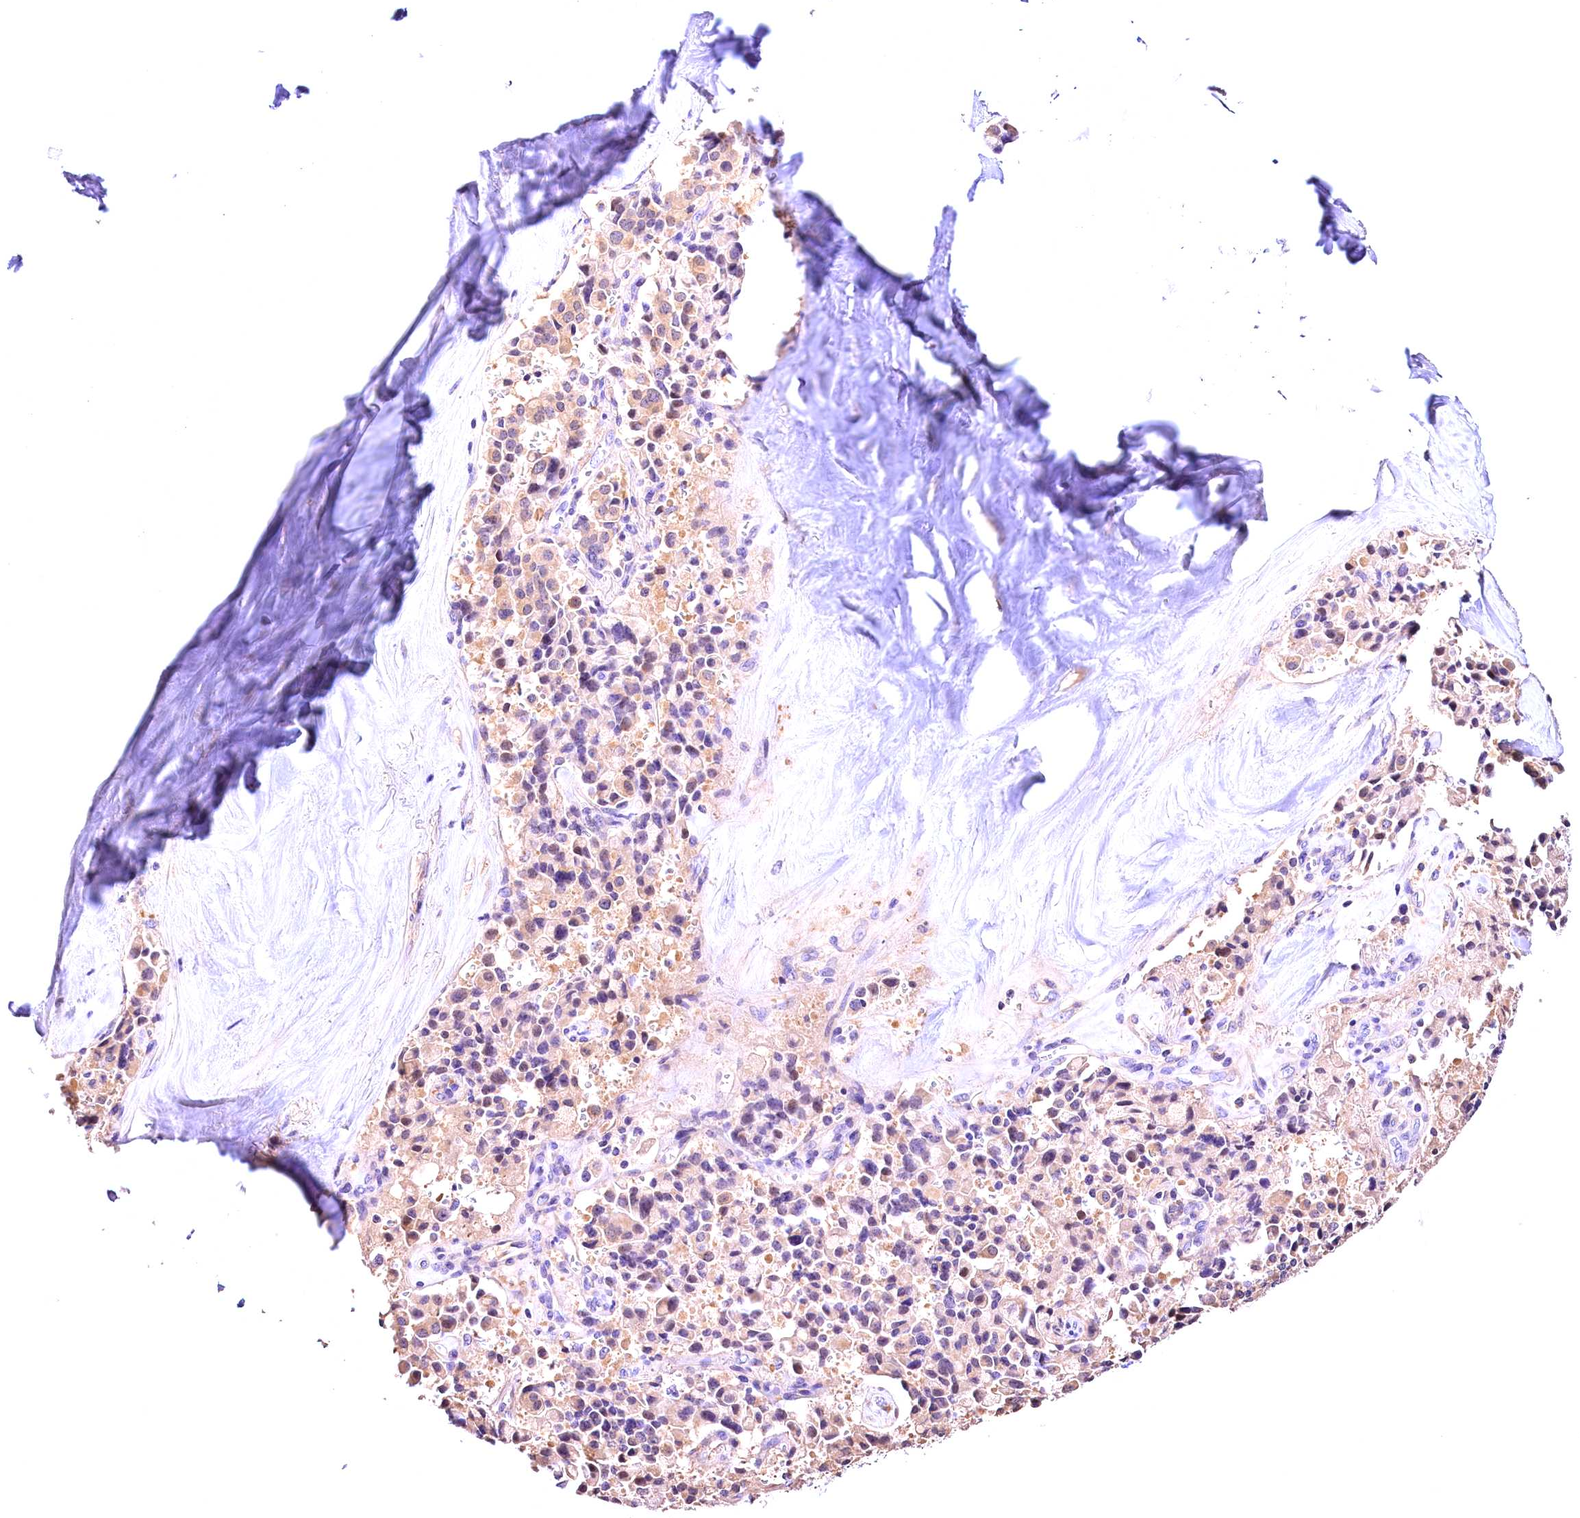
{"staining": {"intensity": "weak", "quantity": "25%-75%", "location": "cytoplasmic/membranous"}, "tissue": "pancreatic cancer", "cell_type": "Tumor cells", "image_type": "cancer", "snomed": [{"axis": "morphology", "description": "Adenocarcinoma, NOS"}, {"axis": "topography", "description": "Pancreas"}], "caption": "Protein expression by immunohistochemistry shows weak cytoplasmic/membranous staining in approximately 25%-75% of tumor cells in pancreatic cancer (adenocarcinoma).", "gene": "ARMC6", "patient": {"sex": "male", "age": 65}}